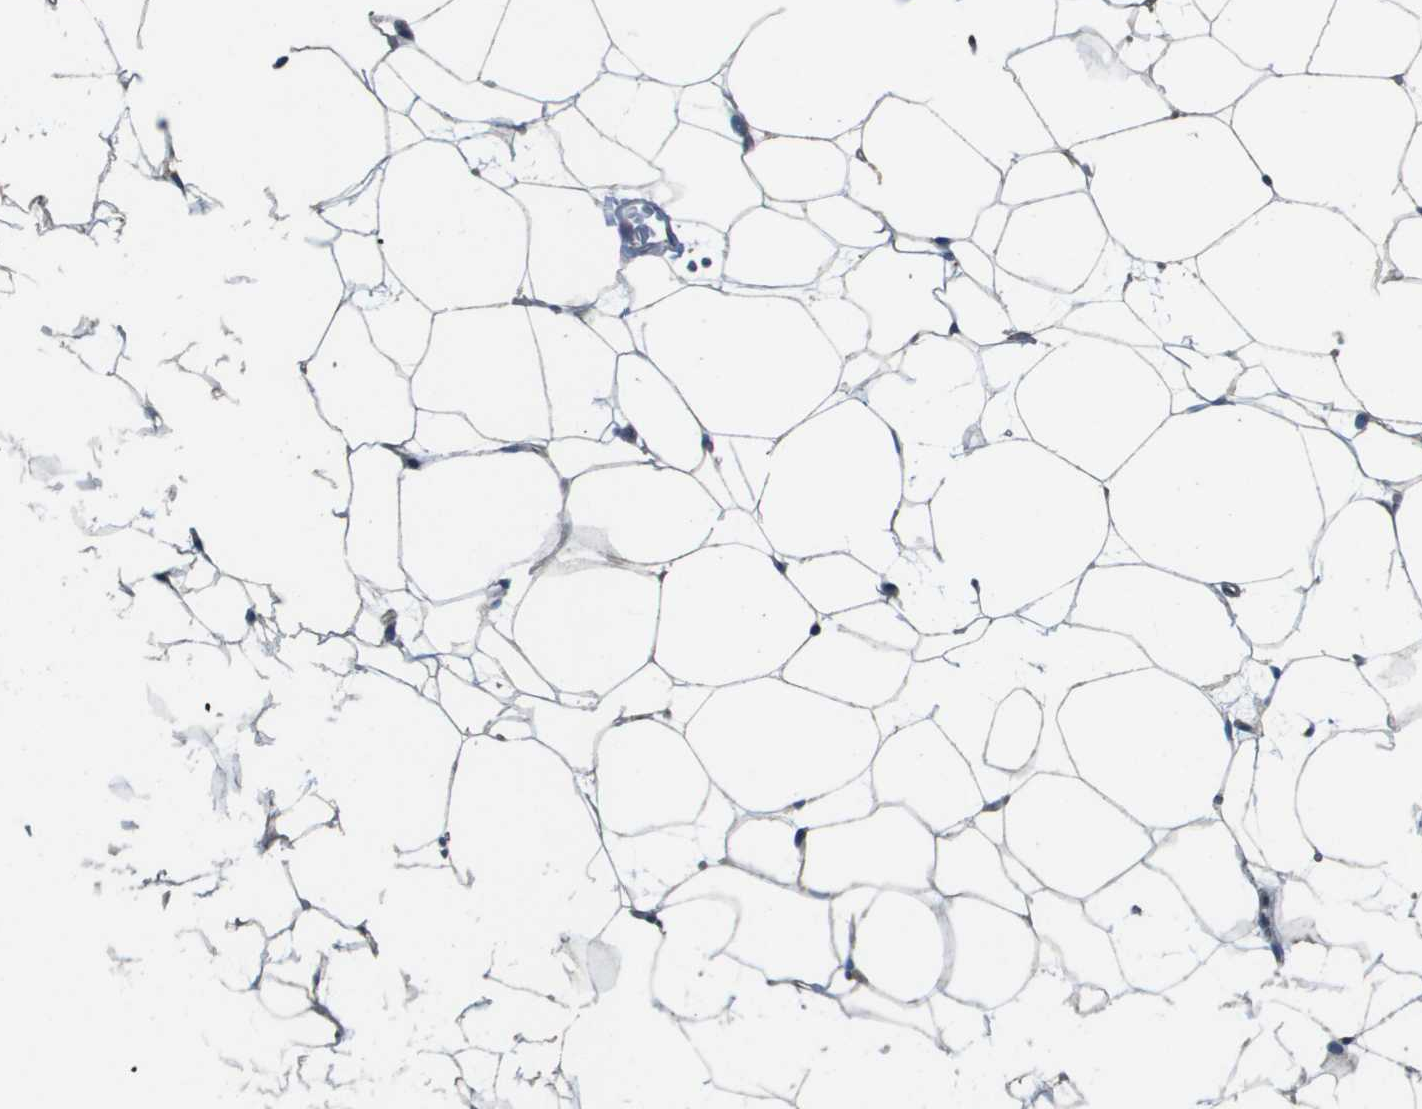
{"staining": {"intensity": "weak", "quantity": ">75%", "location": "cytoplasmic/membranous"}, "tissue": "adipose tissue", "cell_type": "Adipocytes", "image_type": "normal", "snomed": [{"axis": "morphology", "description": "Normal tissue, NOS"}, {"axis": "topography", "description": "Breast"}, {"axis": "topography", "description": "Soft tissue"}], "caption": "Immunohistochemistry image of normal adipose tissue: human adipose tissue stained using IHC shows low levels of weak protein expression localized specifically in the cytoplasmic/membranous of adipocytes, appearing as a cytoplasmic/membranous brown color.", "gene": "SAMSN1", "patient": {"sex": "female", "age": 75}}